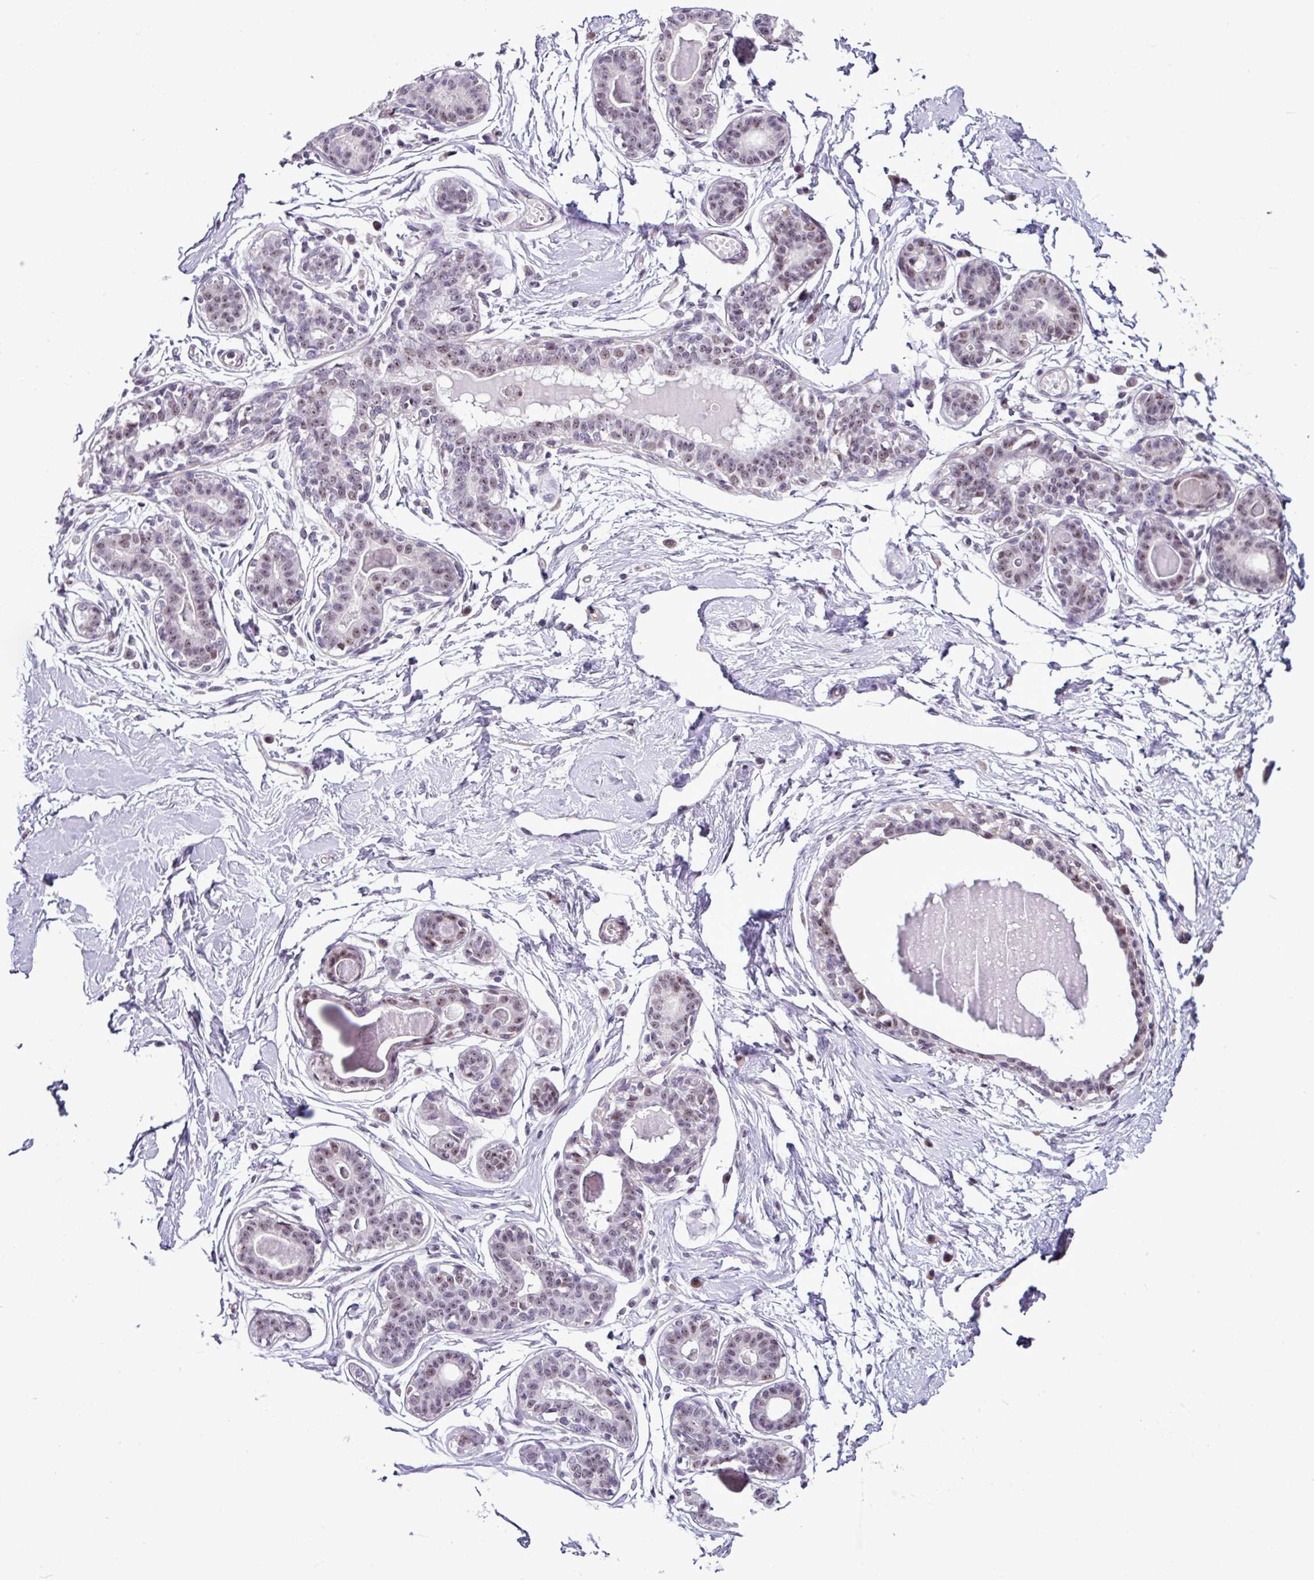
{"staining": {"intensity": "negative", "quantity": "none", "location": "none"}, "tissue": "breast", "cell_type": "Adipocytes", "image_type": "normal", "snomed": [{"axis": "morphology", "description": "Normal tissue, NOS"}, {"axis": "topography", "description": "Breast"}], "caption": "There is no significant expression in adipocytes of breast. The staining was performed using DAB to visualize the protein expression in brown, while the nuclei were stained in blue with hematoxylin (Magnification: 20x).", "gene": "UTP18", "patient": {"sex": "female", "age": 45}}